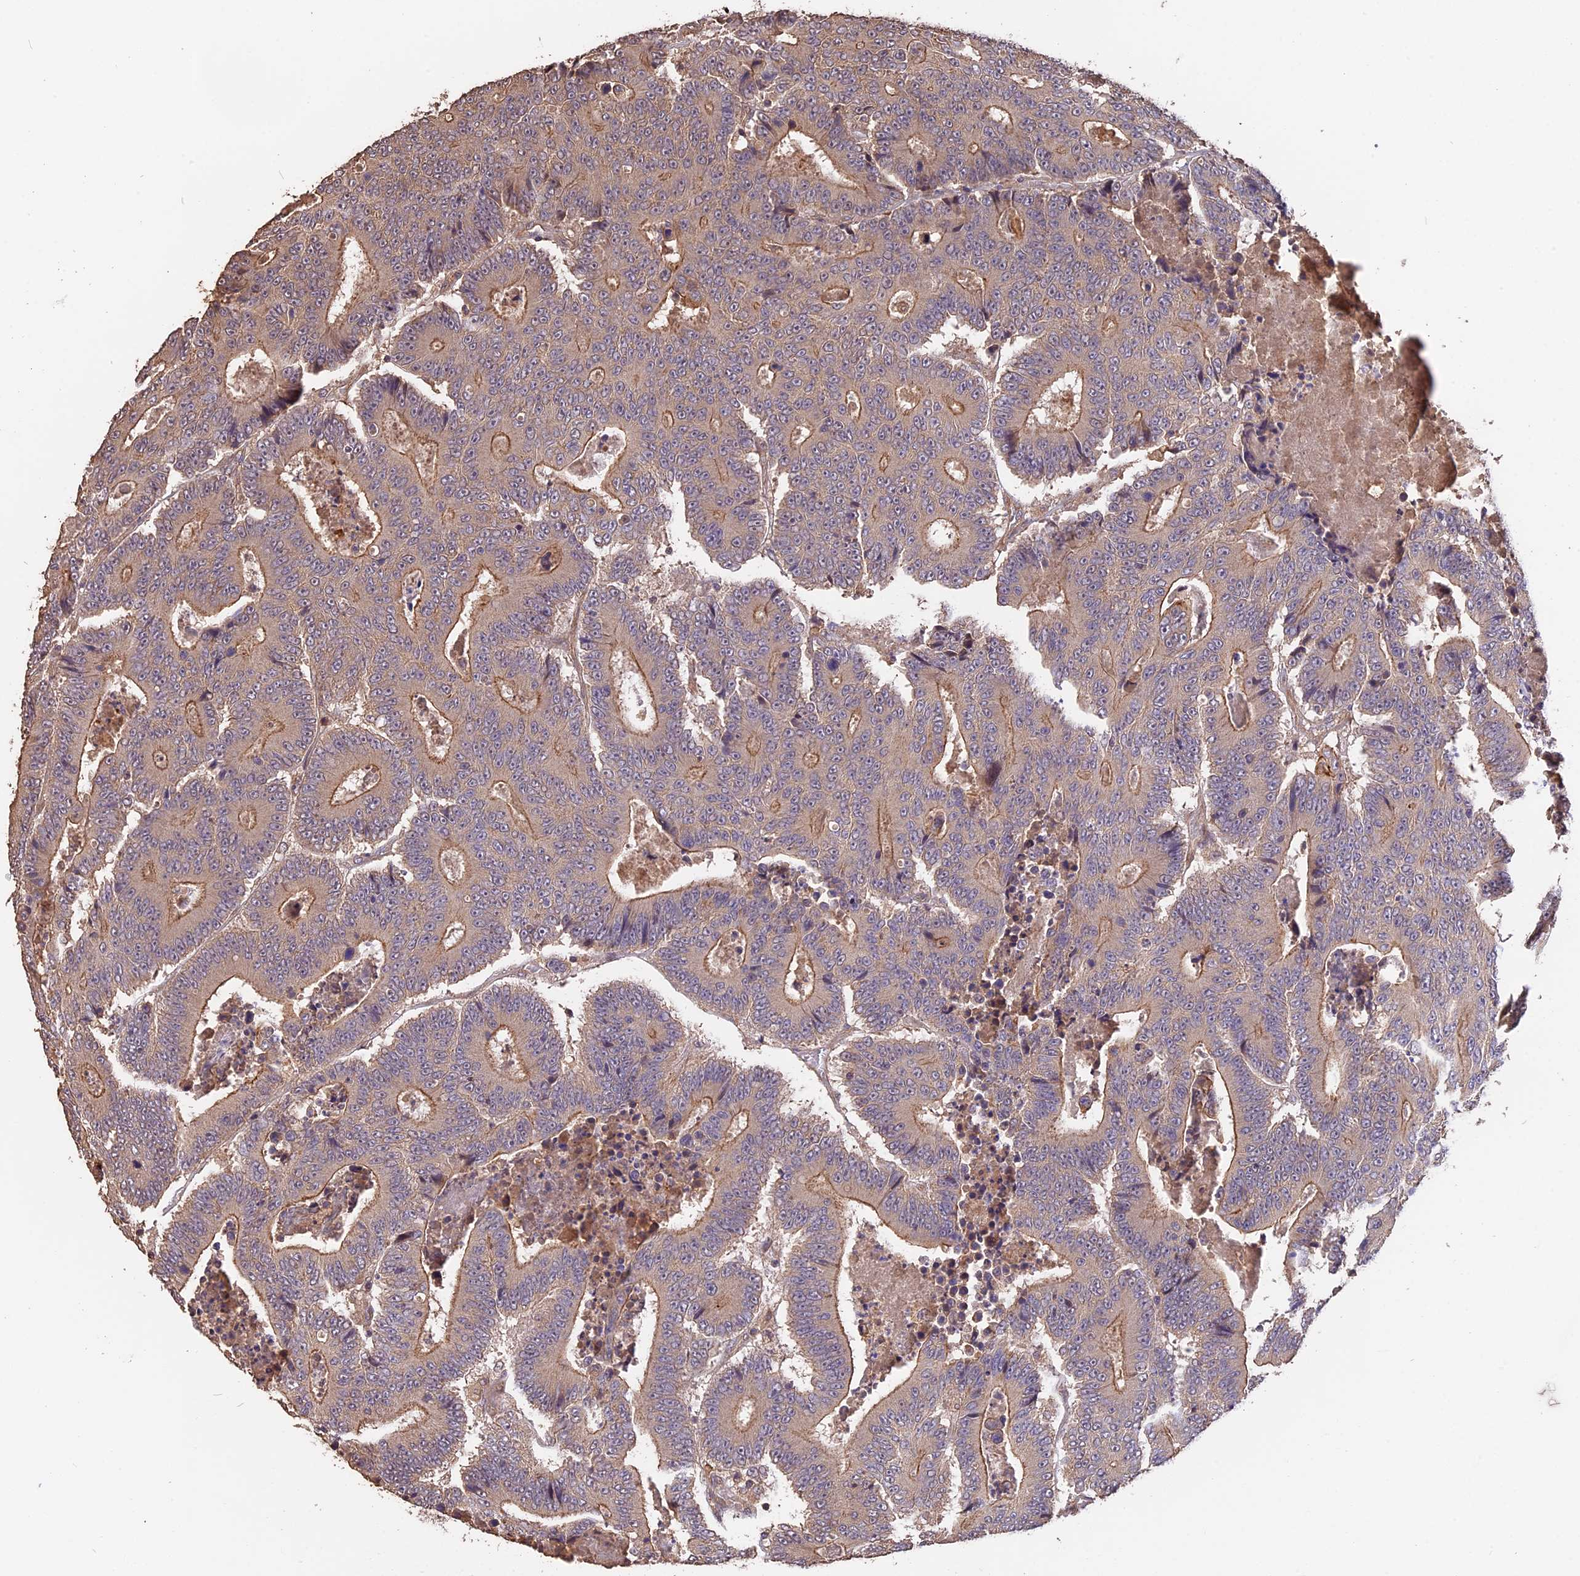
{"staining": {"intensity": "moderate", "quantity": "<25%", "location": "cytoplasmic/membranous"}, "tissue": "colorectal cancer", "cell_type": "Tumor cells", "image_type": "cancer", "snomed": [{"axis": "morphology", "description": "Adenocarcinoma, NOS"}, {"axis": "topography", "description": "Colon"}], "caption": "Colorectal cancer (adenocarcinoma) stained with a protein marker exhibits moderate staining in tumor cells.", "gene": "RASAL1", "patient": {"sex": "male", "age": 83}}